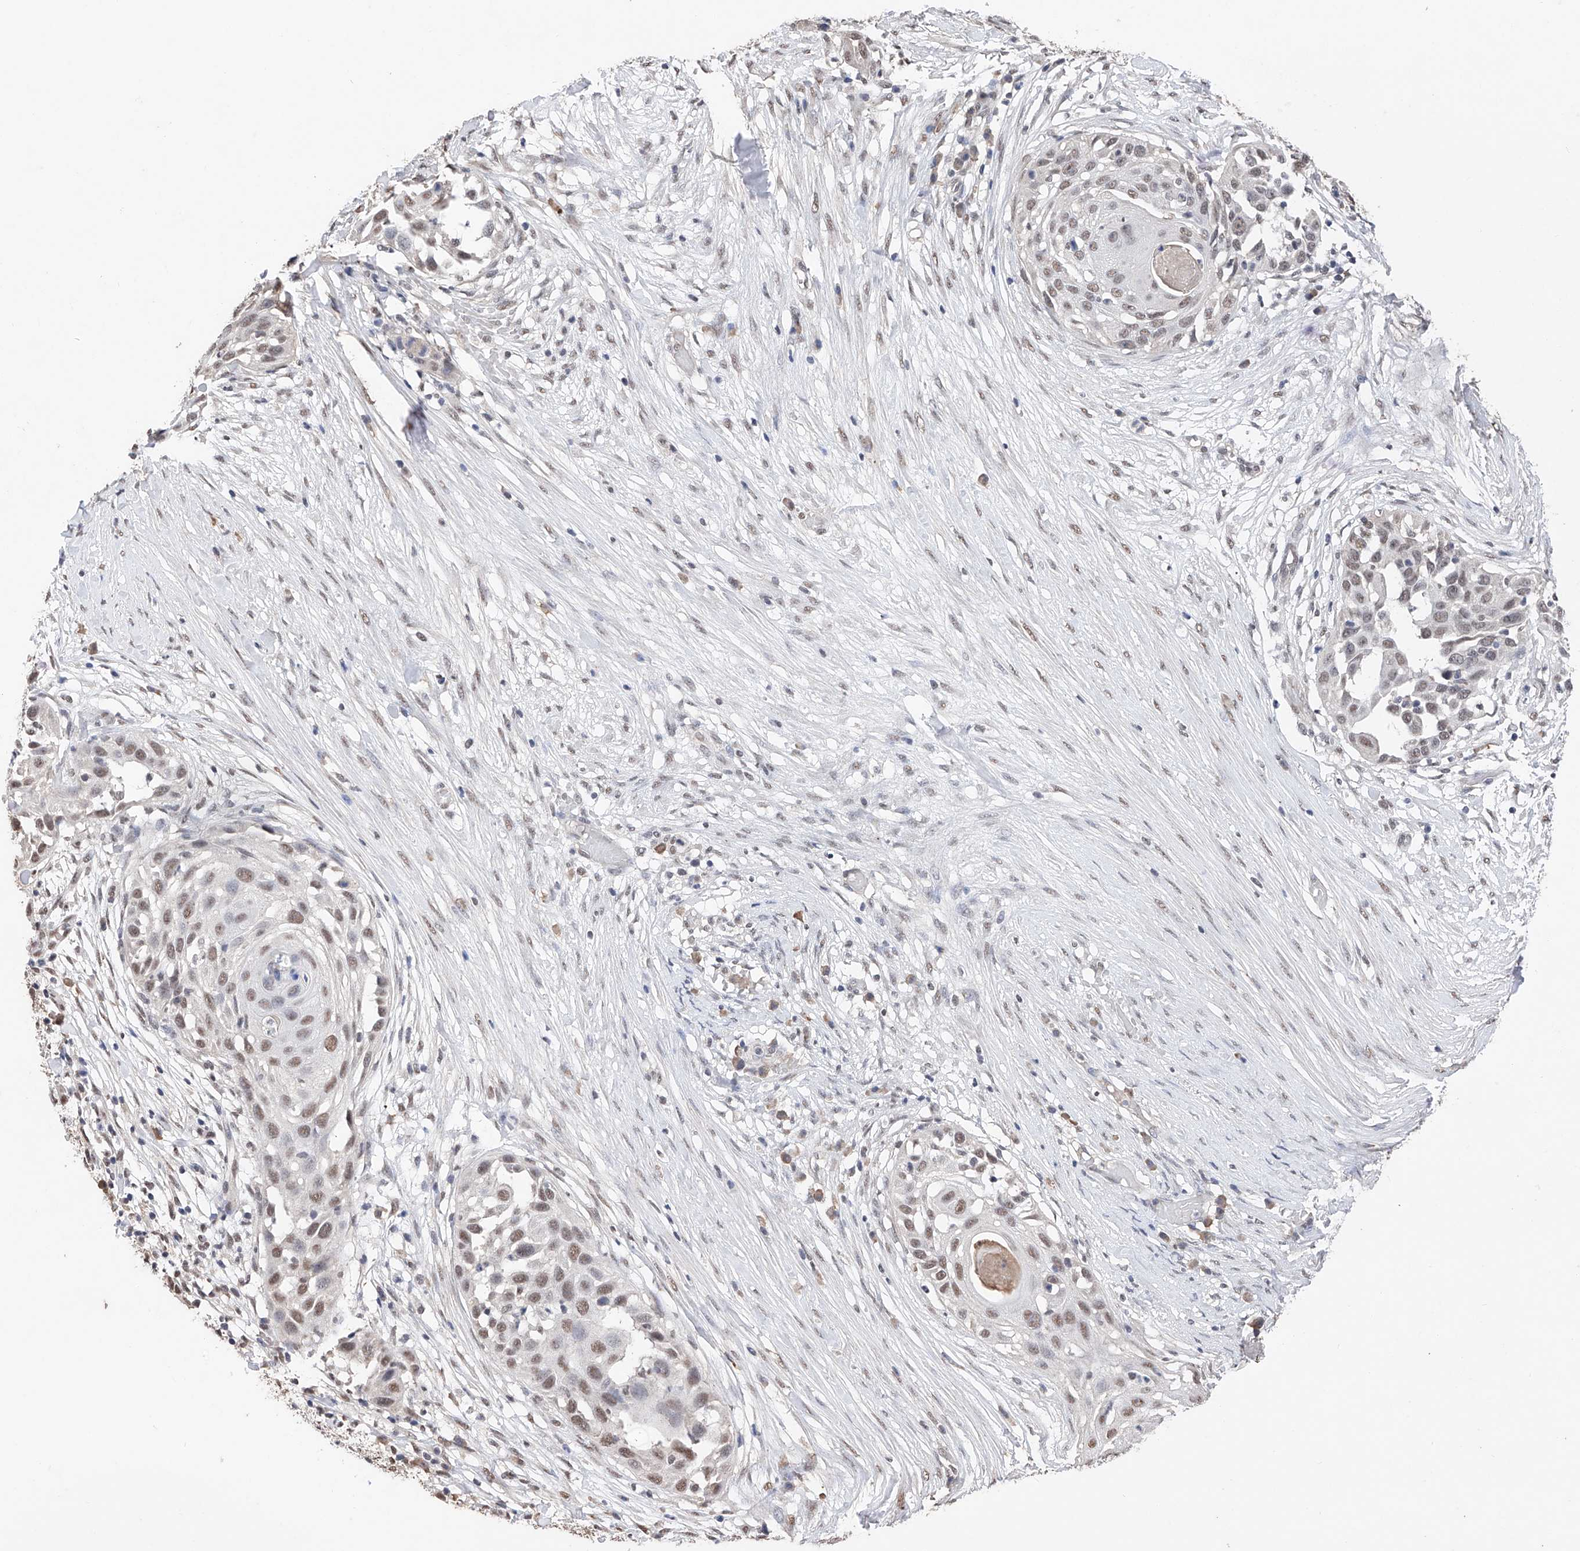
{"staining": {"intensity": "weak", "quantity": ">75%", "location": "nuclear"}, "tissue": "skin cancer", "cell_type": "Tumor cells", "image_type": "cancer", "snomed": [{"axis": "morphology", "description": "Squamous cell carcinoma, NOS"}, {"axis": "topography", "description": "Skin"}], "caption": "Tumor cells reveal low levels of weak nuclear staining in about >75% of cells in squamous cell carcinoma (skin).", "gene": "DMAP1", "patient": {"sex": "female", "age": 44}}